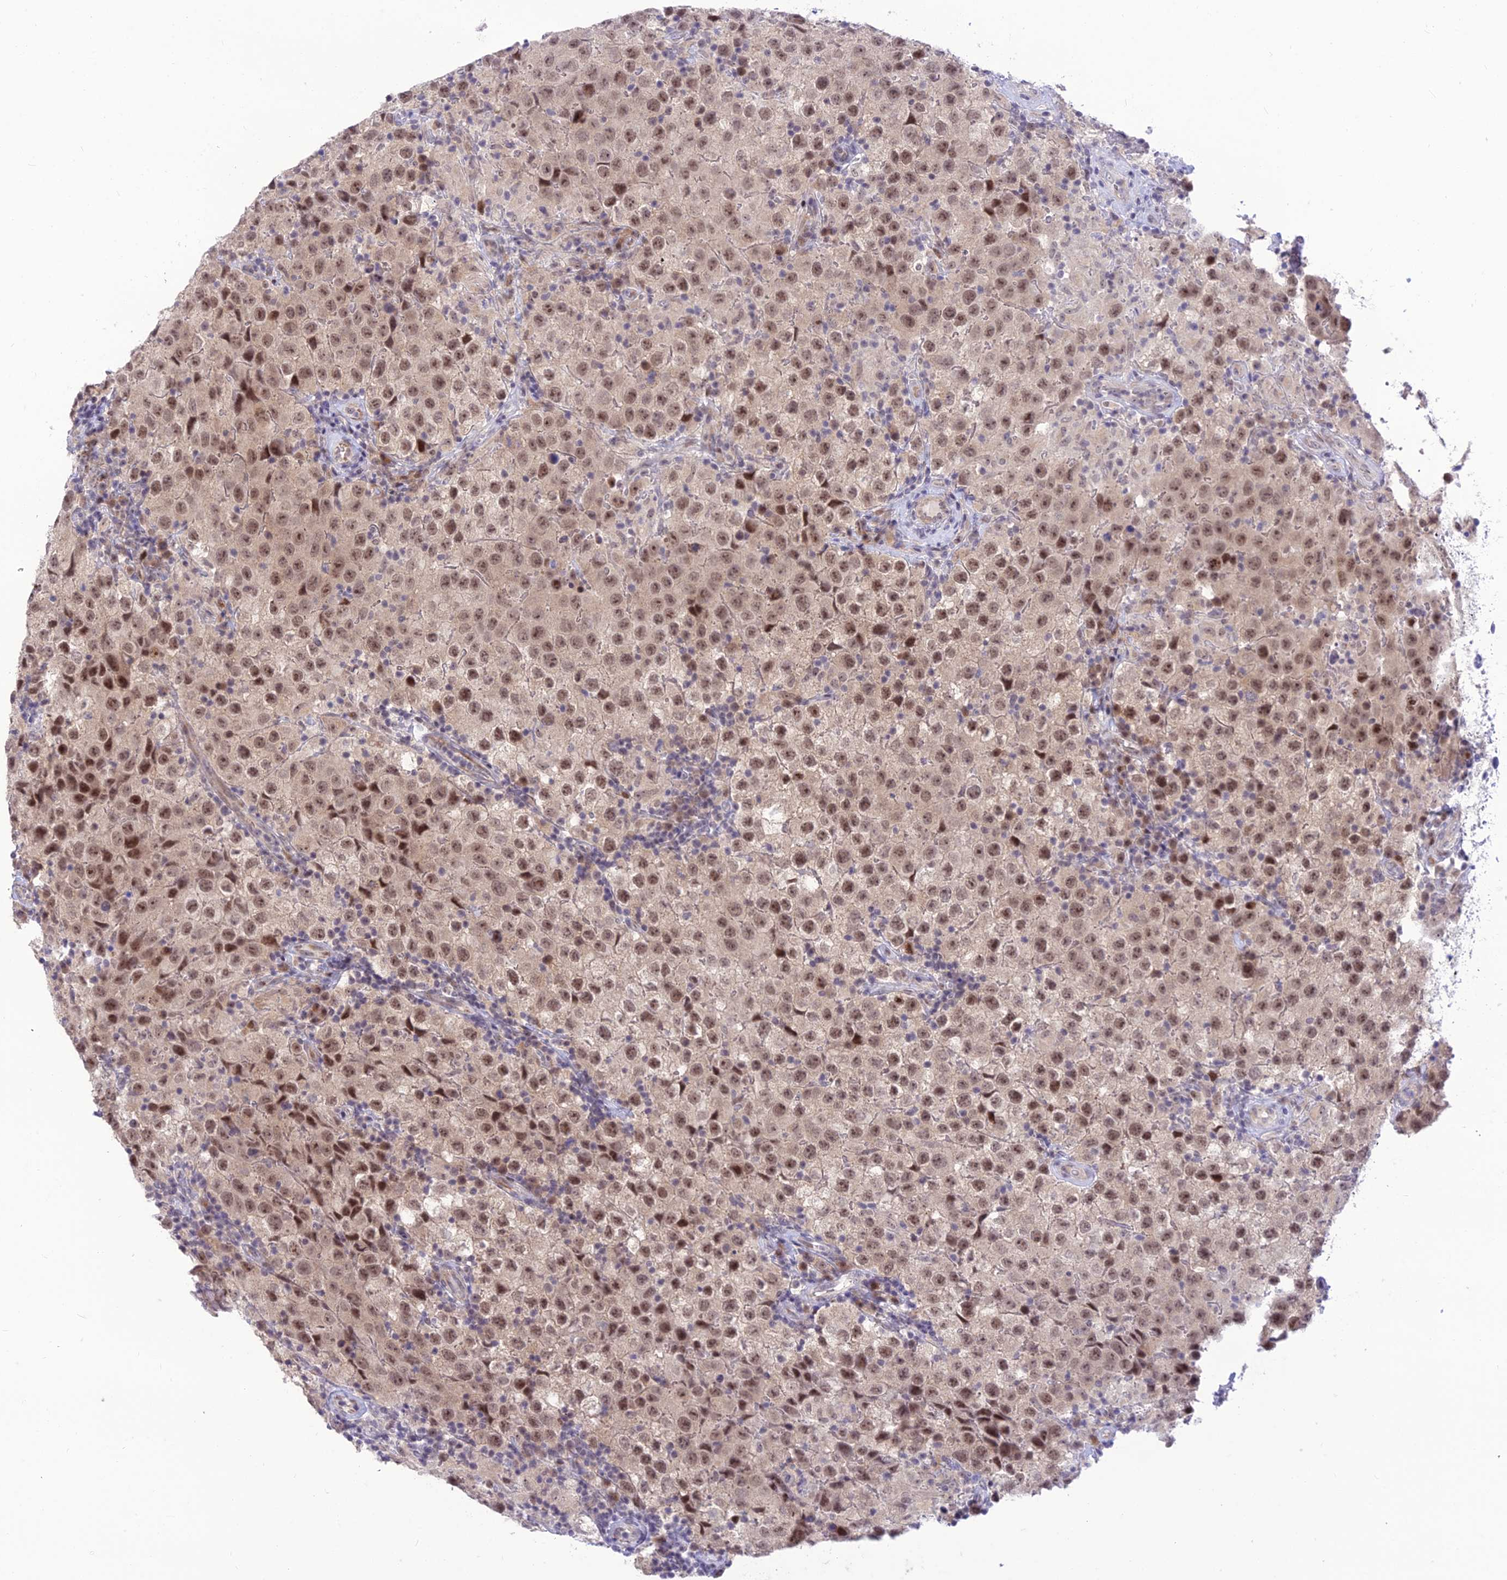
{"staining": {"intensity": "moderate", "quantity": ">75%", "location": "nuclear"}, "tissue": "testis cancer", "cell_type": "Tumor cells", "image_type": "cancer", "snomed": [{"axis": "morphology", "description": "Seminoma, NOS"}, {"axis": "morphology", "description": "Carcinoma, Embryonal, NOS"}, {"axis": "topography", "description": "Testis"}], "caption": "Immunohistochemistry image of neoplastic tissue: human testis cancer (embryonal carcinoma) stained using immunohistochemistry (IHC) demonstrates medium levels of moderate protein expression localized specifically in the nuclear of tumor cells, appearing as a nuclear brown color.", "gene": "ASPDH", "patient": {"sex": "male", "age": 41}}